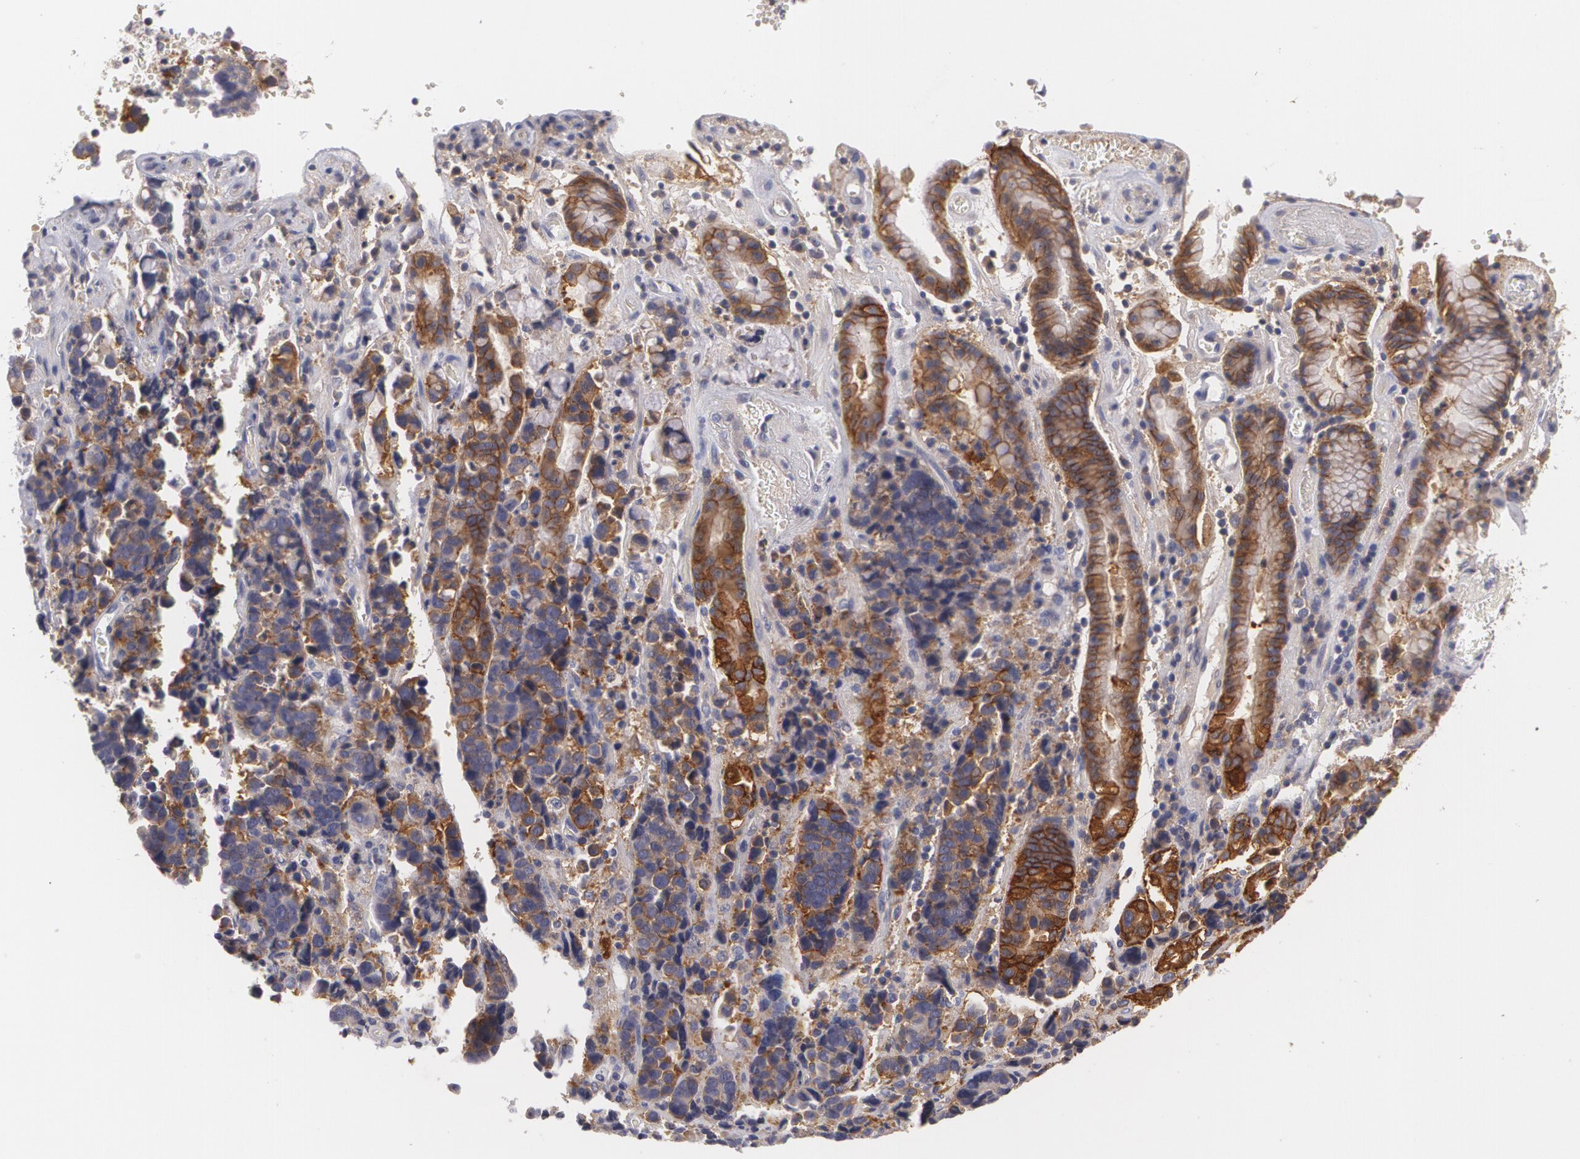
{"staining": {"intensity": "strong", "quantity": ">75%", "location": "cytoplasmic/membranous"}, "tissue": "stomach cancer", "cell_type": "Tumor cells", "image_type": "cancer", "snomed": [{"axis": "morphology", "description": "Adenocarcinoma, NOS"}, {"axis": "topography", "description": "Stomach, upper"}], "caption": "Tumor cells reveal high levels of strong cytoplasmic/membranous expression in approximately >75% of cells in stomach cancer.", "gene": "CASK", "patient": {"sex": "male", "age": 71}}